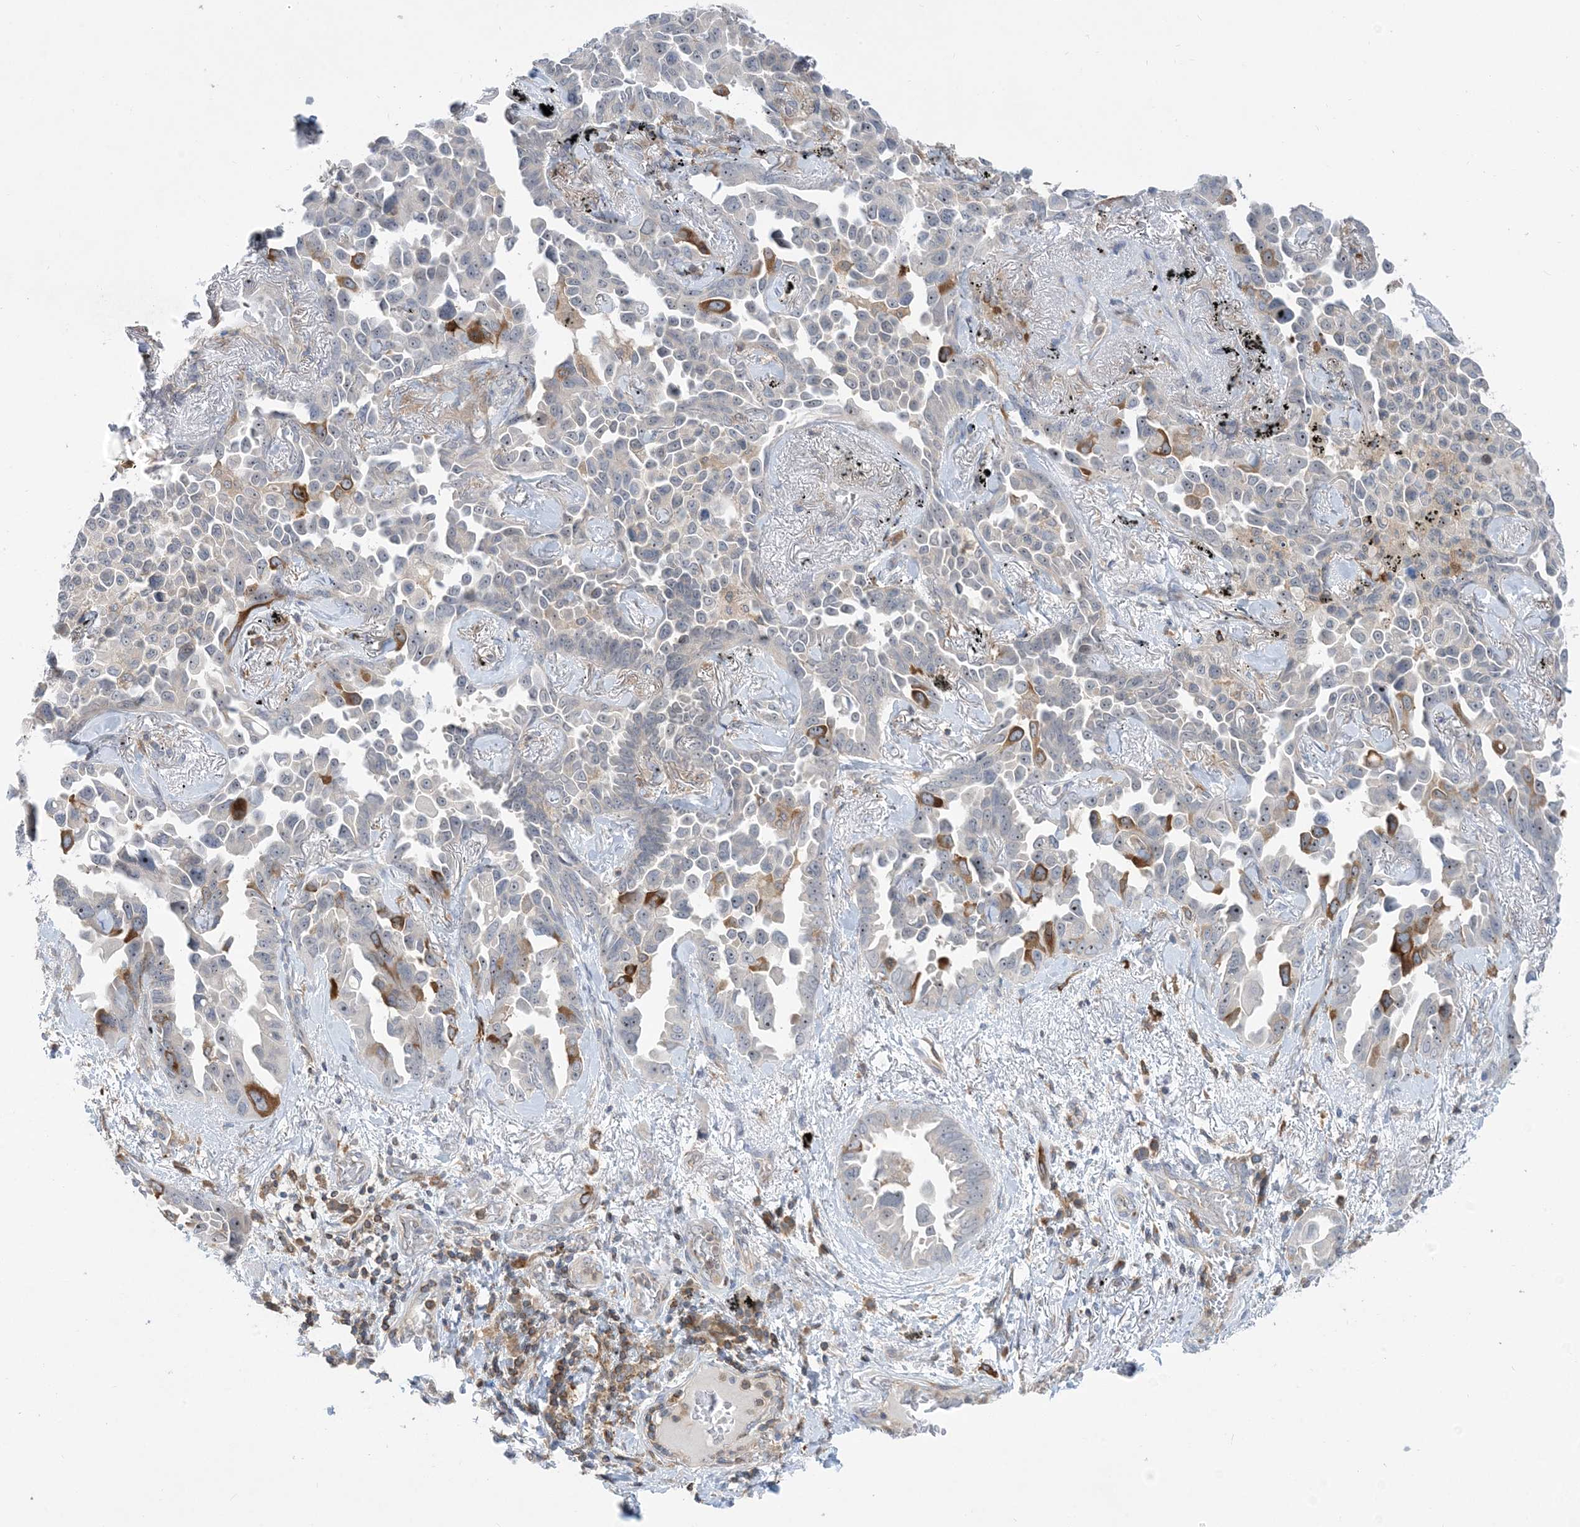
{"staining": {"intensity": "moderate", "quantity": "<25%", "location": "cytoplasmic/membranous"}, "tissue": "lung cancer", "cell_type": "Tumor cells", "image_type": "cancer", "snomed": [{"axis": "morphology", "description": "Adenocarcinoma, NOS"}, {"axis": "topography", "description": "Lung"}], "caption": "Protein staining by immunohistochemistry (IHC) exhibits moderate cytoplasmic/membranous positivity in approximately <25% of tumor cells in lung cancer. (Brightfield microscopy of DAB IHC at high magnification).", "gene": "AOC1", "patient": {"sex": "female", "age": 67}}